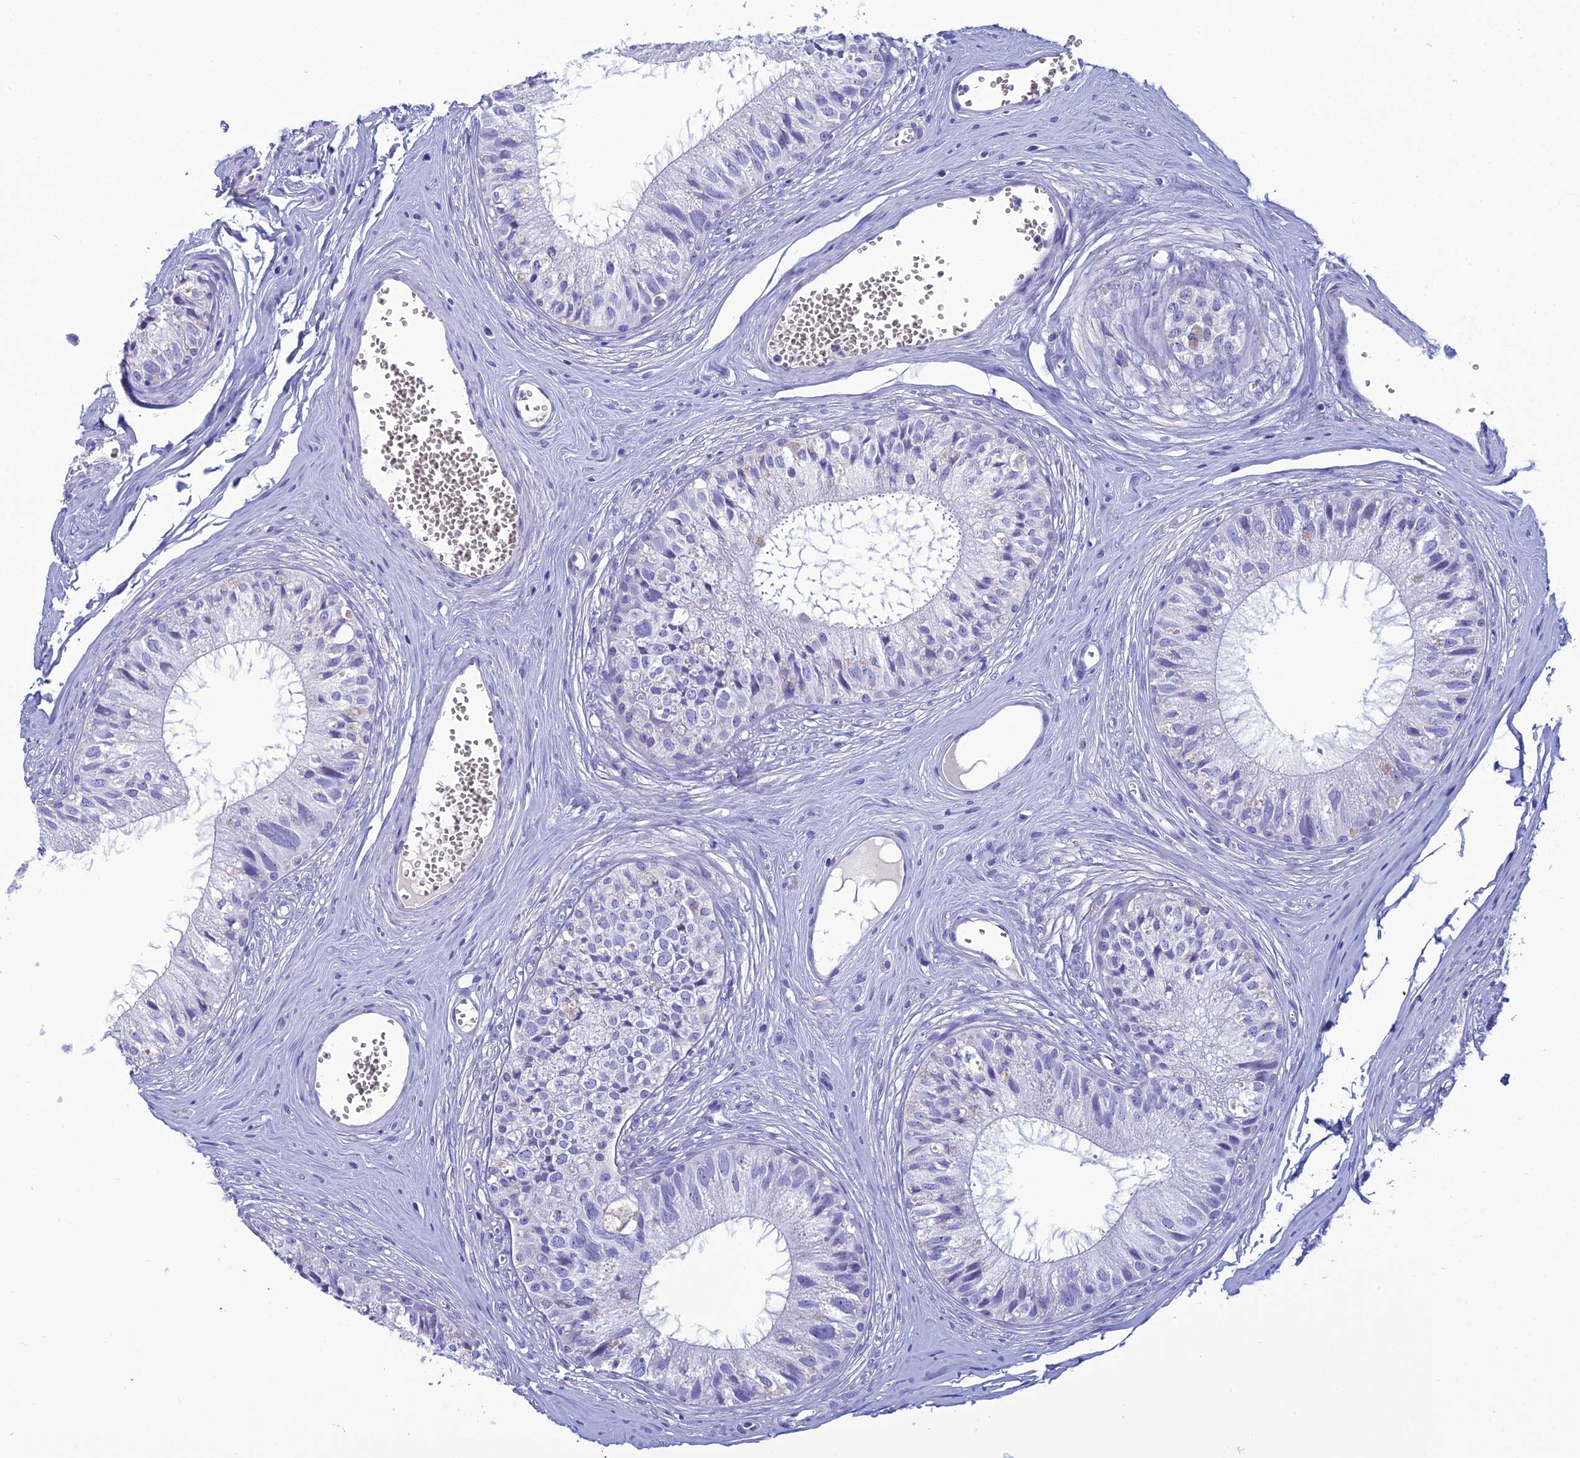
{"staining": {"intensity": "negative", "quantity": "none", "location": "none"}, "tissue": "epididymis", "cell_type": "Glandular cells", "image_type": "normal", "snomed": [{"axis": "morphology", "description": "Normal tissue, NOS"}, {"axis": "topography", "description": "Epididymis"}], "caption": "Image shows no significant protein positivity in glandular cells of benign epididymis.", "gene": "CRB2", "patient": {"sex": "male", "age": 36}}